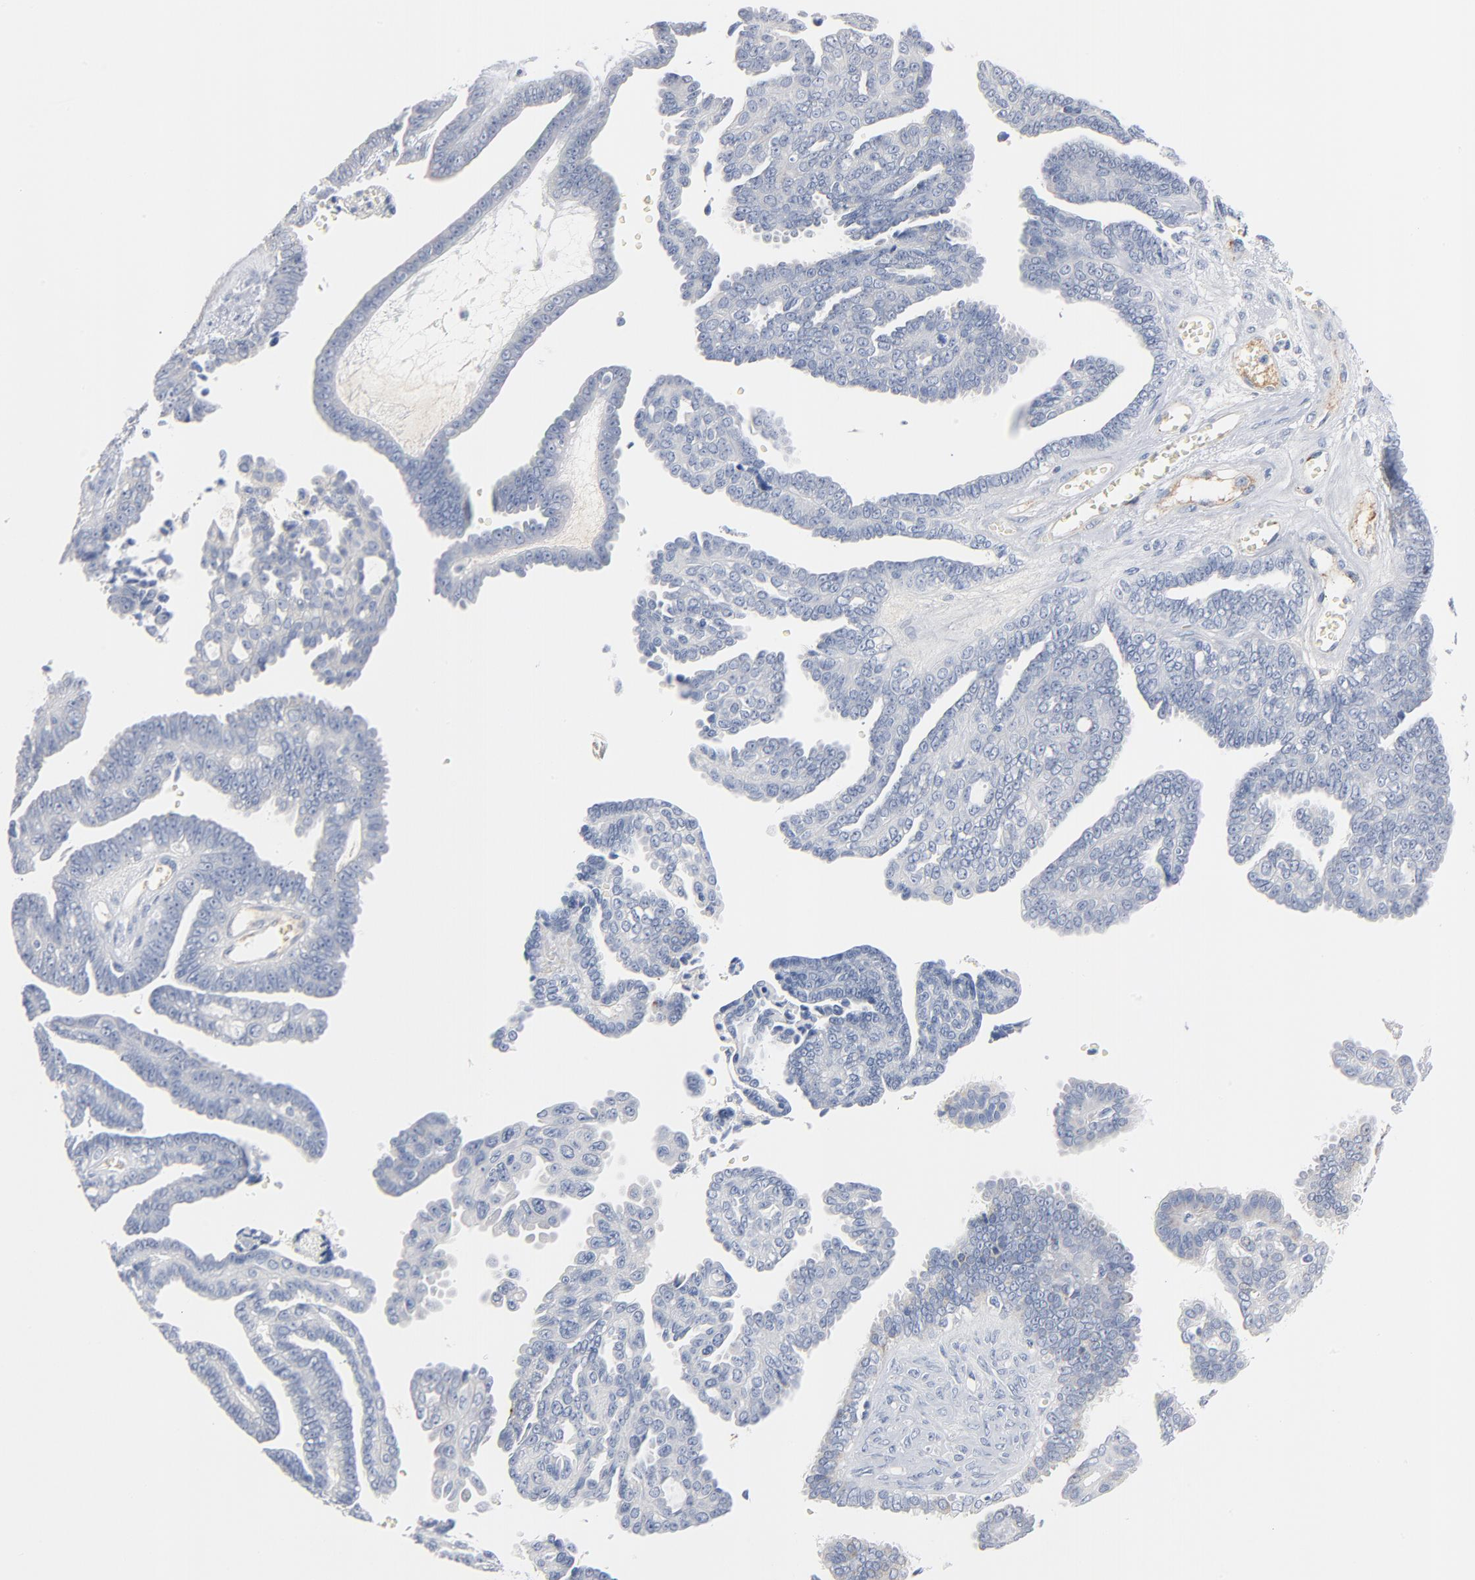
{"staining": {"intensity": "negative", "quantity": "none", "location": "none"}, "tissue": "ovarian cancer", "cell_type": "Tumor cells", "image_type": "cancer", "snomed": [{"axis": "morphology", "description": "Cystadenocarcinoma, serous, NOS"}, {"axis": "topography", "description": "Ovary"}], "caption": "Immunohistochemistry image of neoplastic tissue: serous cystadenocarcinoma (ovarian) stained with DAB reveals no significant protein positivity in tumor cells. Nuclei are stained in blue.", "gene": "GZMB", "patient": {"sex": "female", "age": 71}}